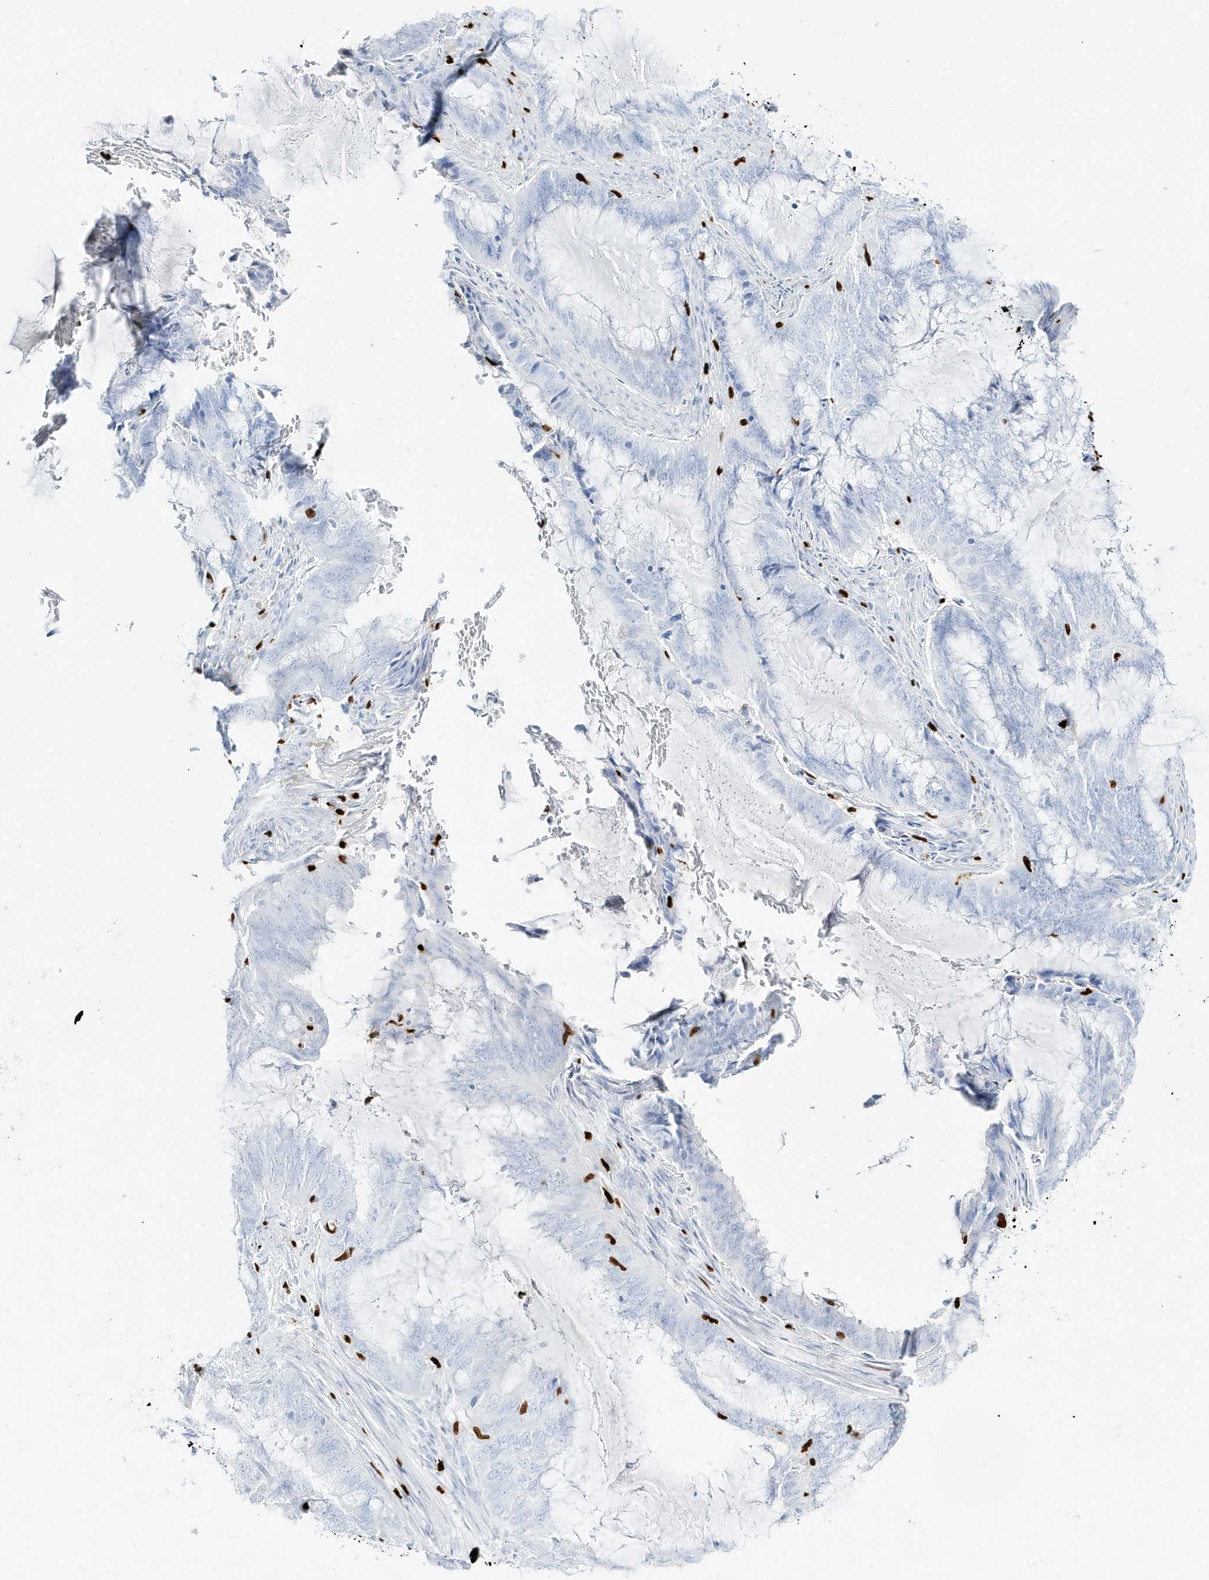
{"staining": {"intensity": "negative", "quantity": "none", "location": "none"}, "tissue": "endometrial cancer", "cell_type": "Tumor cells", "image_type": "cancer", "snomed": [{"axis": "morphology", "description": "Adenocarcinoma, NOS"}, {"axis": "topography", "description": "Endometrium"}], "caption": "Immunohistochemistry micrograph of neoplastic tissue: adenocarcinoma (endometrial) stained with DAB (3,3'-diaminobenzidine) shows no significant protein positivity in tumor cells.", "gene": "MNDA", "patient": {"sex": "female", "age": 51}}